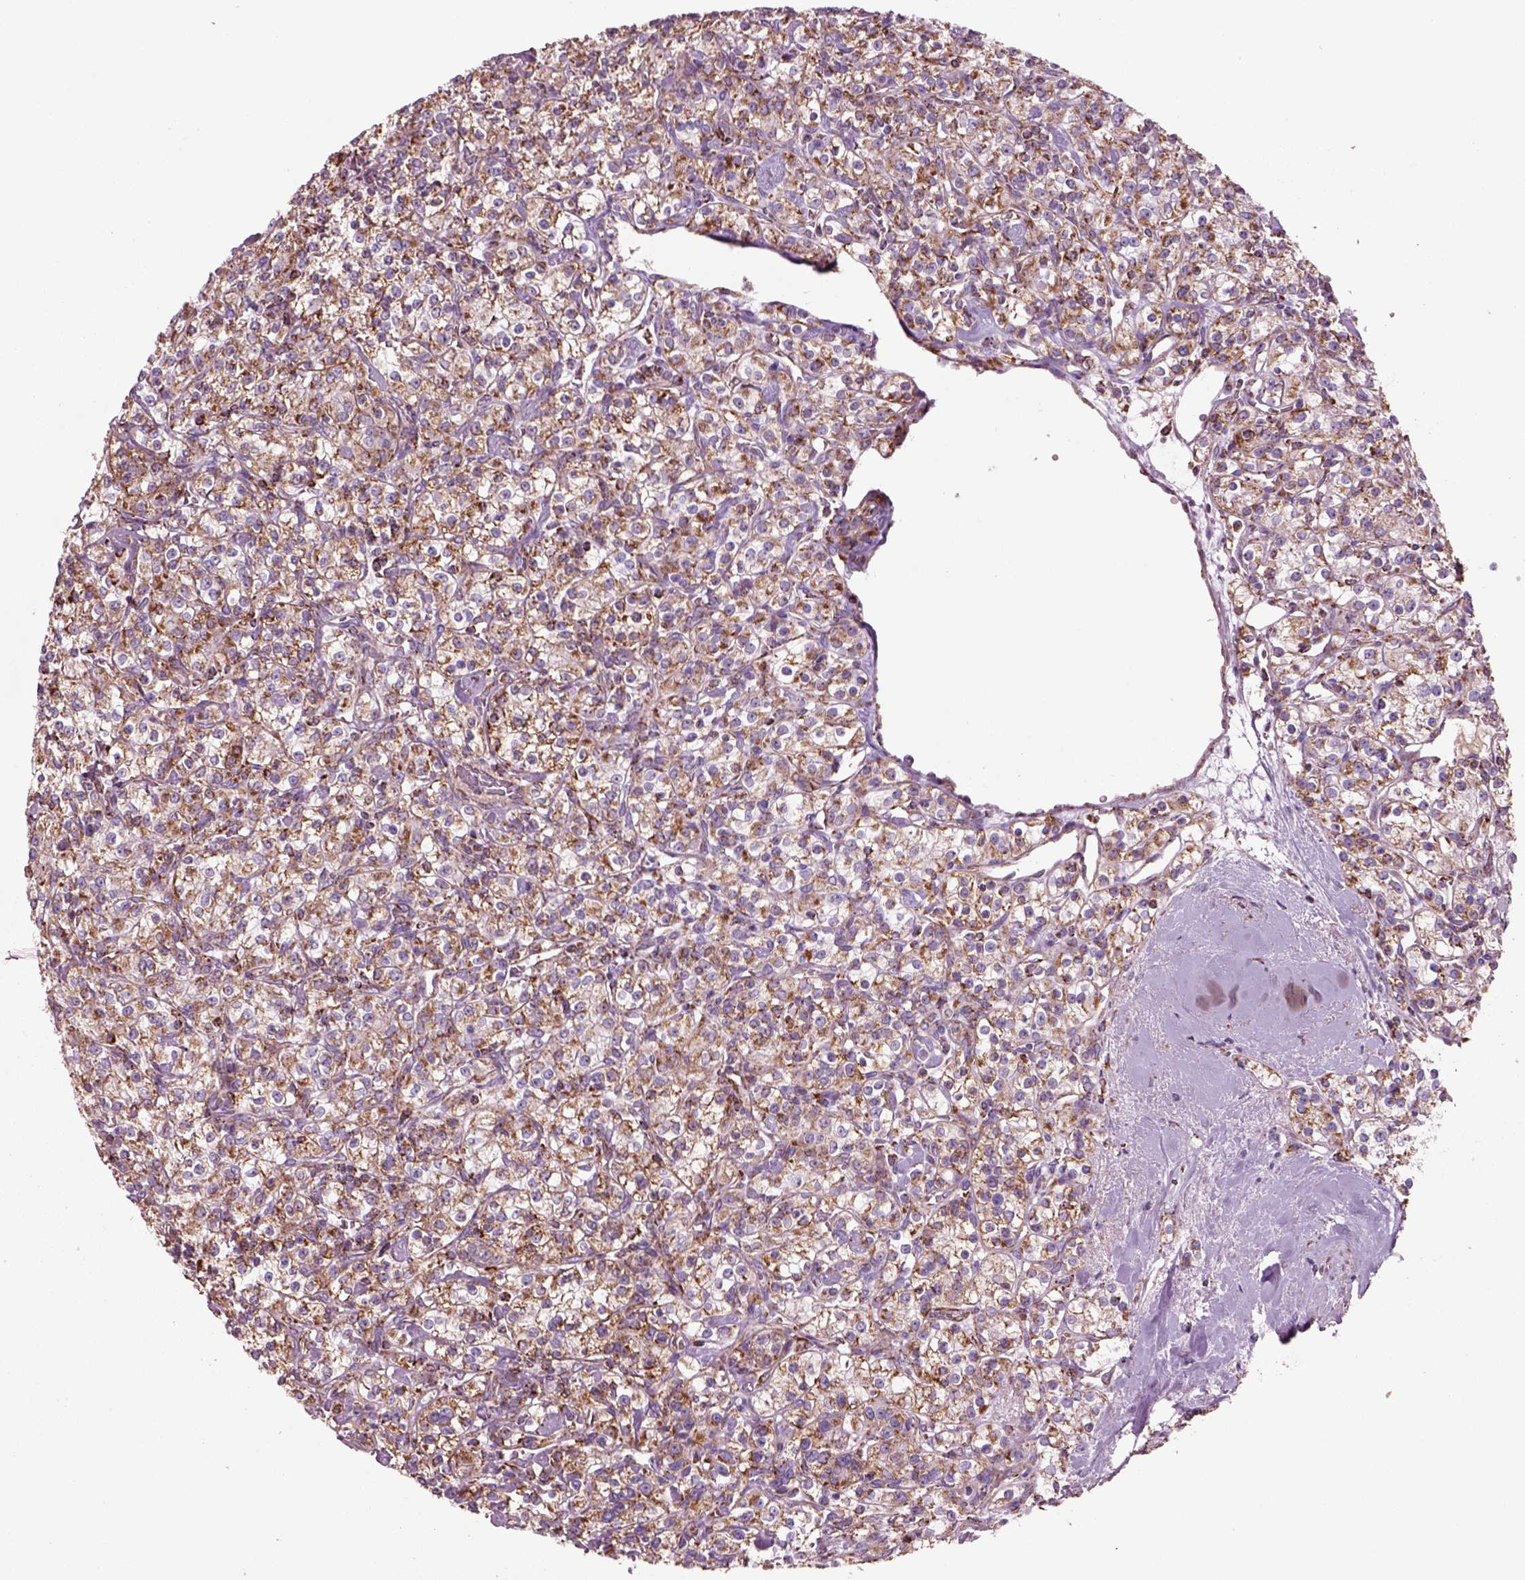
{"staining": {"intensity": "moderate", "quantity": ">75%", "location": "cytoplasmic/membranous"}, "tissue": "renal cancer", "cell_type": "Tumor cells", "image_type": "cancer", "snomed": [{"axis": "morphology", "description": "Adenocarcinoma, NOS"}, {"axis": "topography", "description": "Kidney"}], "caption": "IHC (DAB) staining of human adenocarcinoma (renal) reveals moderate cytoplasmic/membranous protein positivity in about >75% of tumor cells.", "gene": "SLC25A24", "patient": {"sex": "male", "age": 77}}